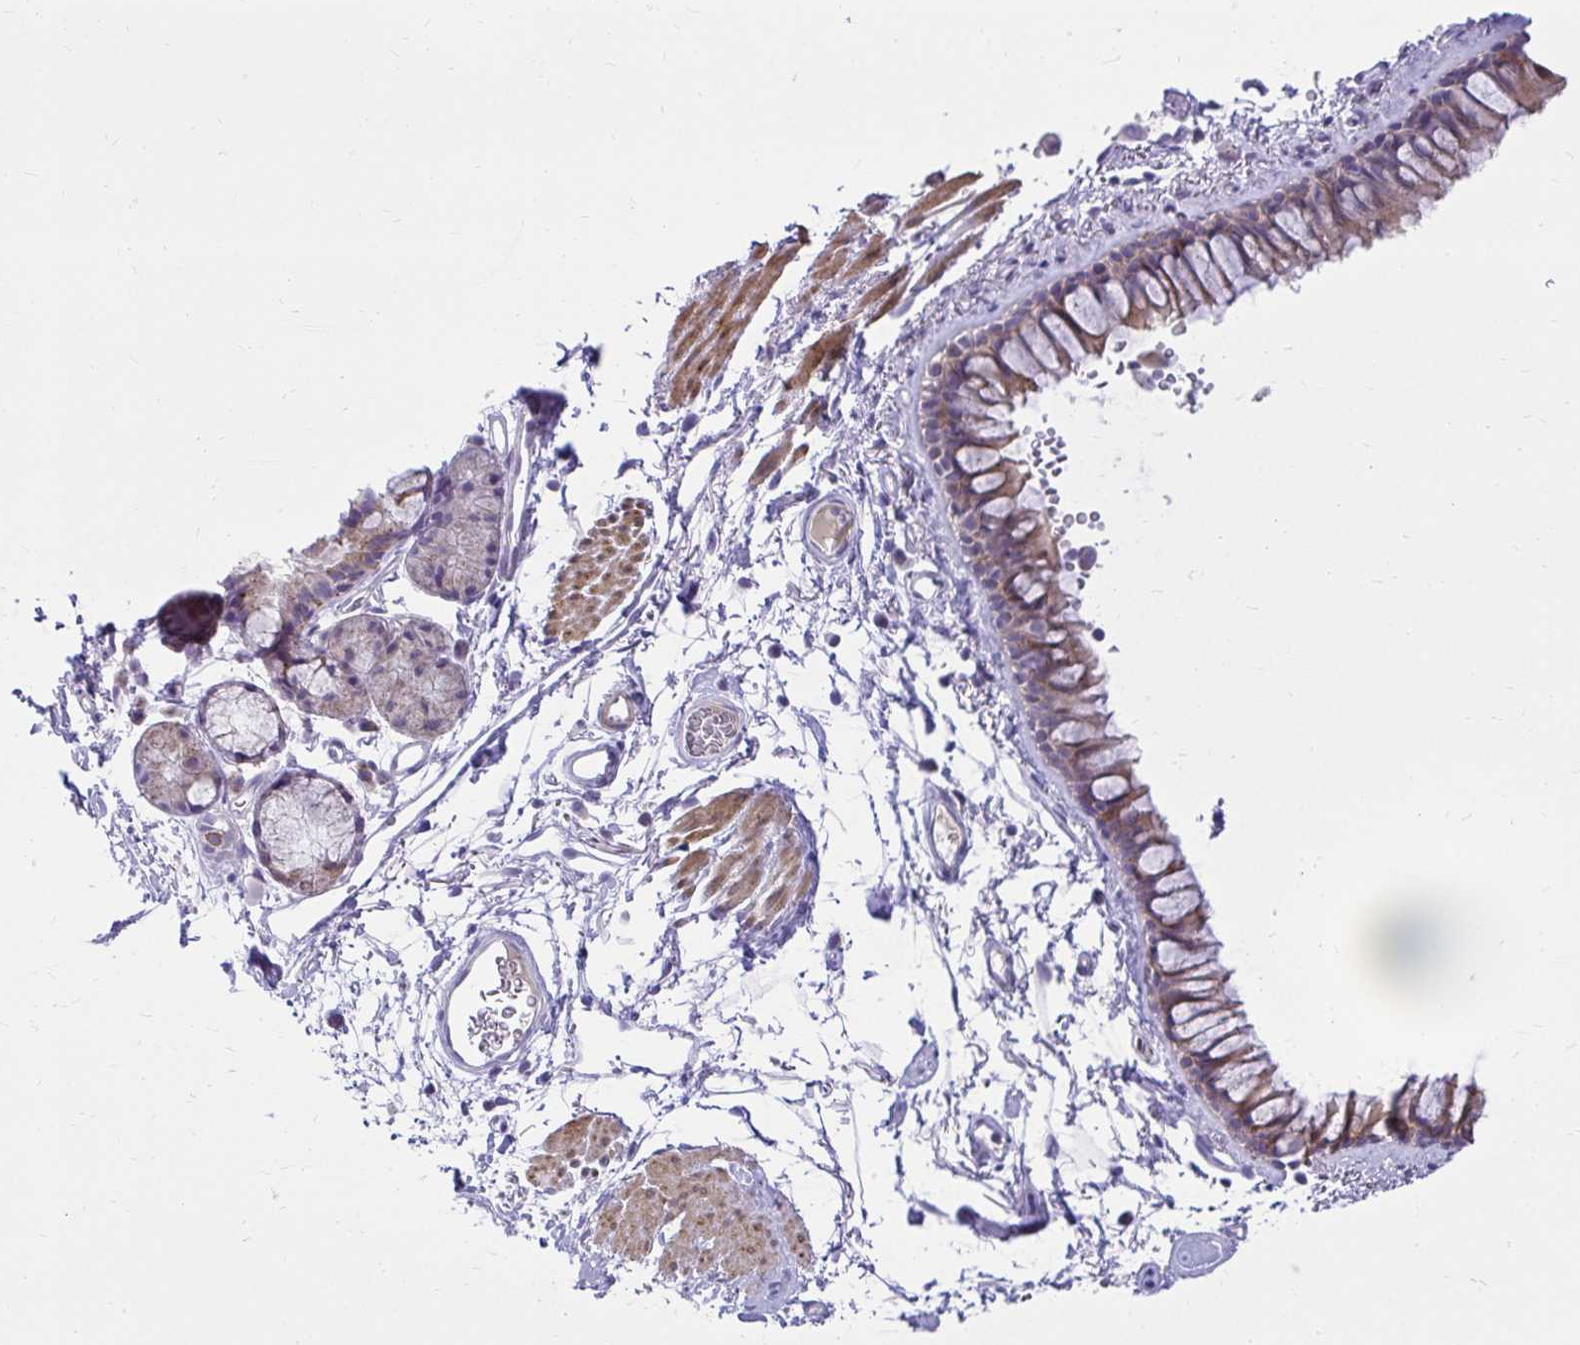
{"staining": {"intensity": "moderate", "quantity": ">75%", "location": "cytoplasmic/membranous"}, "tissue": "bronchus", "cell_type": "Respiratory epithelial cells", "image_type": "normal", "snomed": [{"axis": "morphology", "description": "Normal tissue, NOS"}, {"axis": "topography", "description": "Cartilage tissue"}, {"axis": "topography", "description": "Bronchus"}], "caption": "DAB (3,3'-diaminobenzidine) immunohistochemical staining of normal bronchus shows moderate cytoplasmic/membranous protein expression in approximately >75% of respiratory epithelial cells.", "gene": "PKN3", "patient": {"sex": "female", "age": 79}}